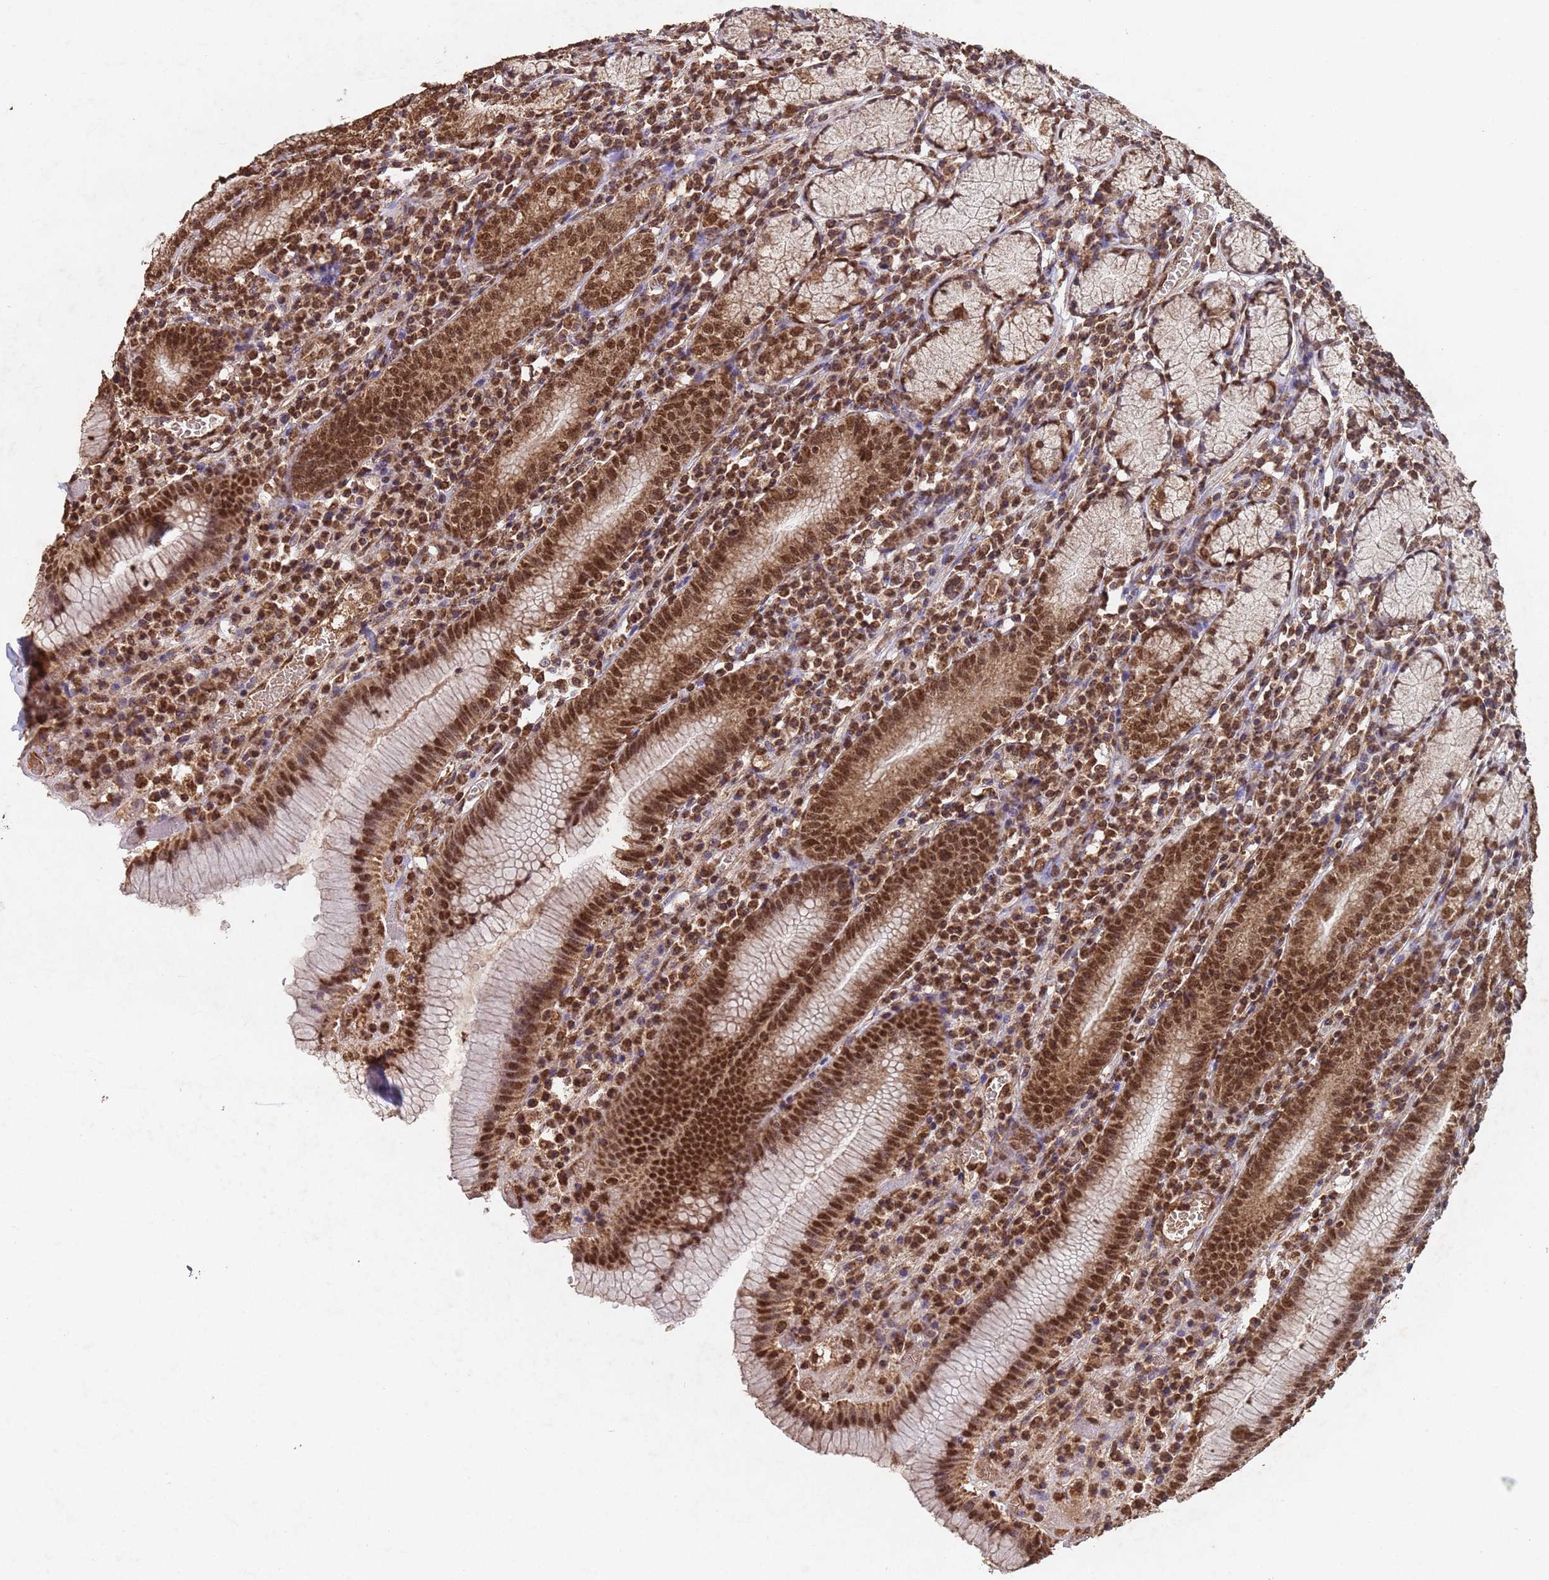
{"staining": {"intensity": "strong", "quantity": ">75%", "location": "cytoplasmic/membranous,nuclear"}, "tissue": "stomach", "cell_type": "Glandular cells", "image_type": "normal", "snomed": [{"axis": "morphology", "description": "Normal tissue, NOS"}, {"axis": "topography", "description": "Stomach"}], "caption": "Benign stomach was stained to show a protein in brown. There is high levels of strong cytoplasmic/membranous,nuclear expression in approximately >75% of glandular cells.", "gene": "HDAC10", "patient": {"sex": "male", "age": 55}}